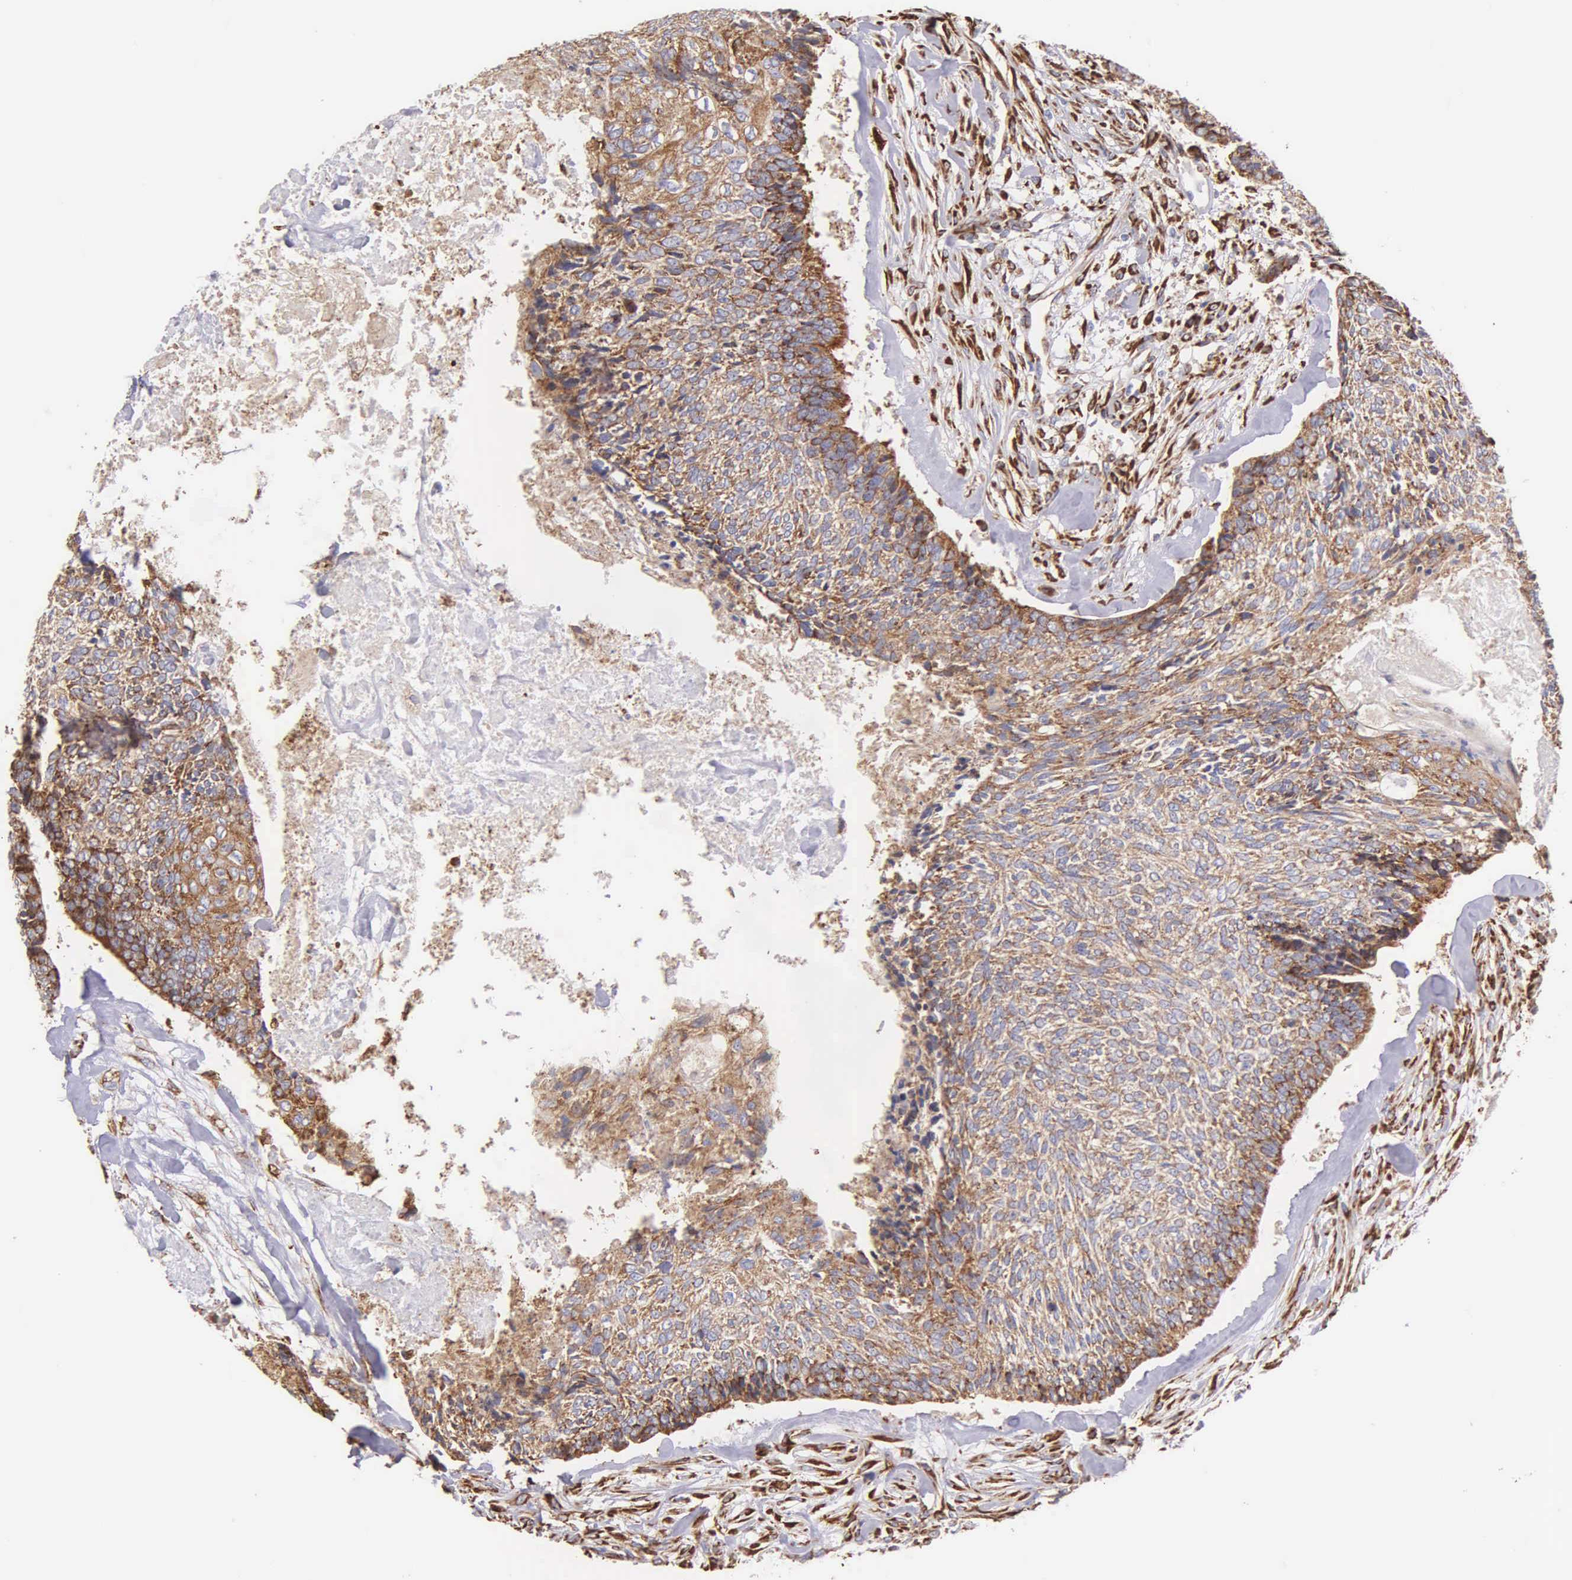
{"staining": {"intensity": "strong", "quantity": ">75%", "location": "cytoplasmic/membranous"}, "tissue": "head and neck cancer", "cell_type": "Tumor cells", "image_type": "cancer", "snomed": [{"axis": "morphology", "description": "Squamous cell carcinoma, NOS"}, {"axis": "topography", "description": "Salivary gland"}, {"axis": "topography", "description": "Head-Neck"}], "caption": "Head and neck cancer (squamous cell carcinoma) was stained to show a protein in brown. There is high levels of strong cytoplasmic/membranous expression in about >75% of tumor cells. (Brightfield microscopy of DAB IHC at high magnification).", "gene": "CKAP4", "patient": {"sex": "male", "age": 70}}